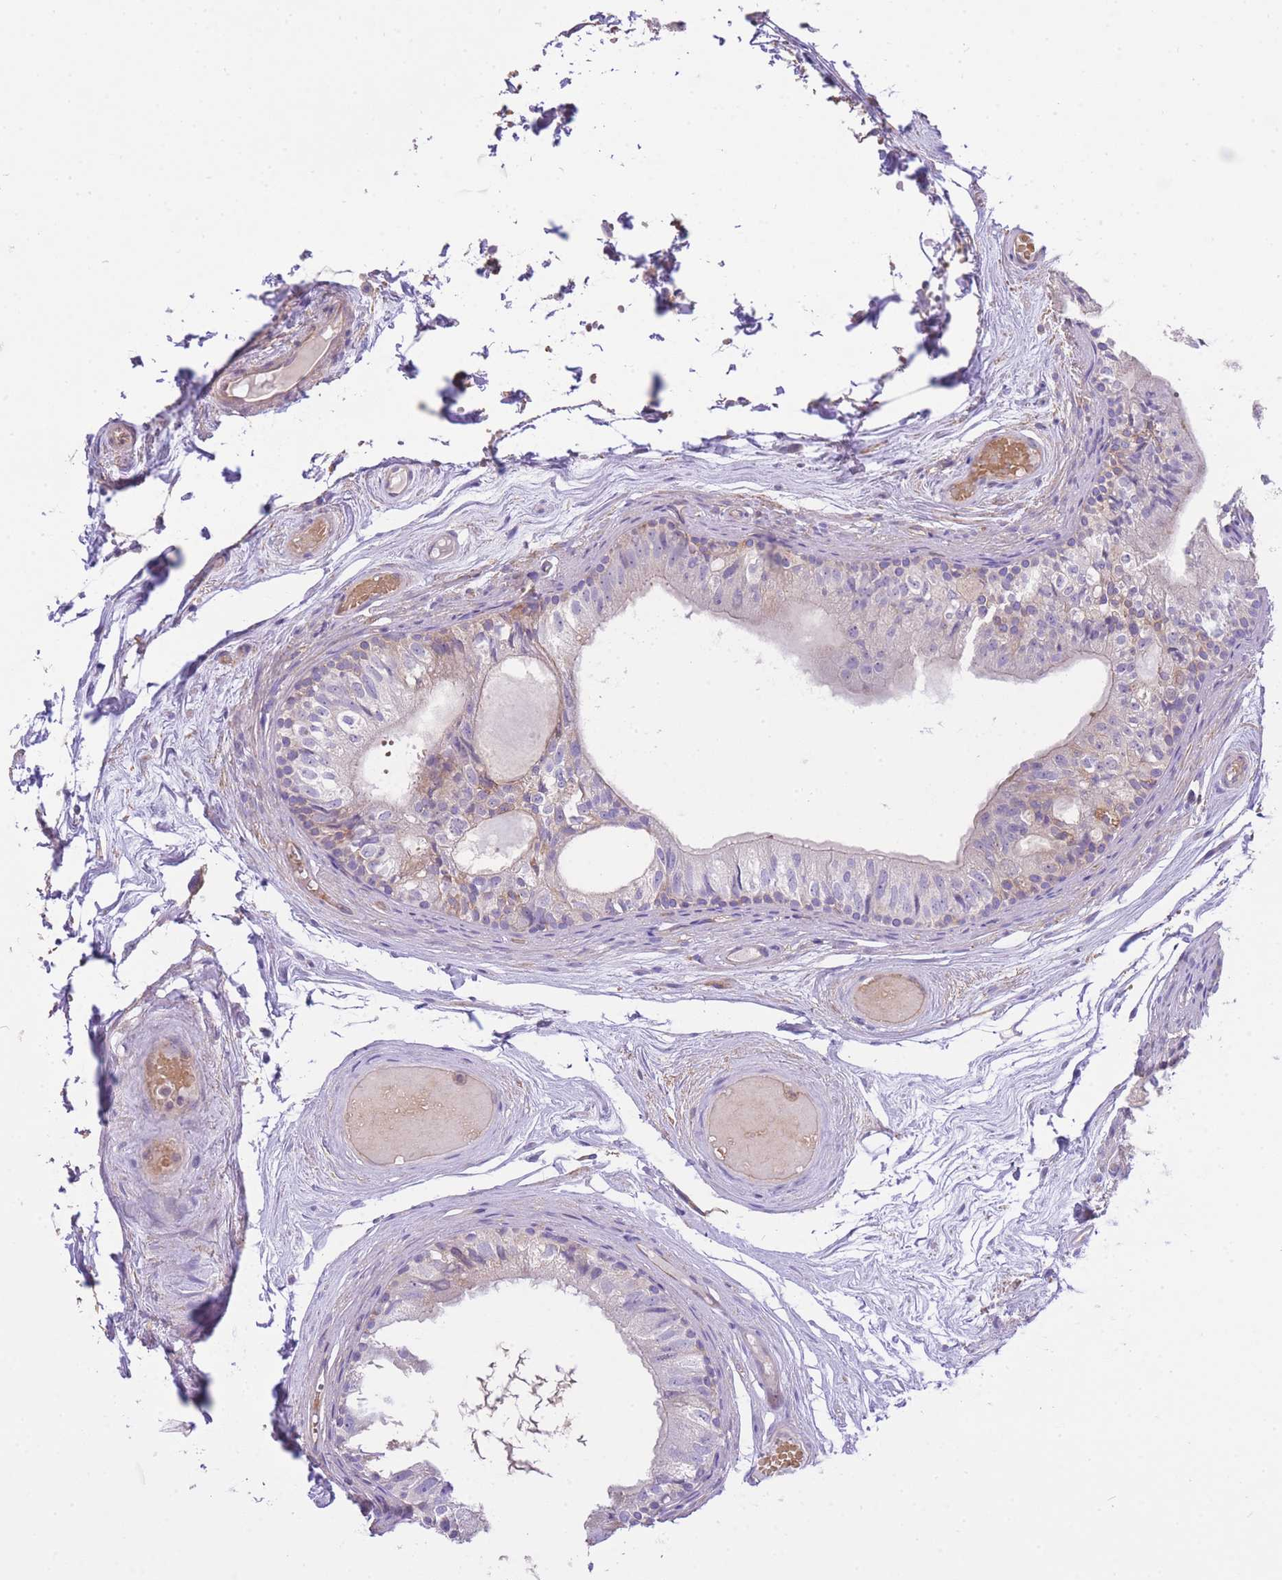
{"staining": {"intensity": "weak", "quantity": "25%-75%", "location": "cytoplasmic/membranous"}, "tissue": "epididymis", "cell_type": "Glandular cells", "image_type": "normal", "snomed": [{"axis": "morphology", "description": "Normal tissue, NOS"}, {"axis": "topography", "description": "Epididymis"}], "caption": "Epididymis stained with immunohistochemistry (IHC) exhibits weak cytoplasmic/membranous positivity in about 25%-75% of glandular cells.", "gene": "INSYN2B", "patient": {"sex": "male", "age": 79}}